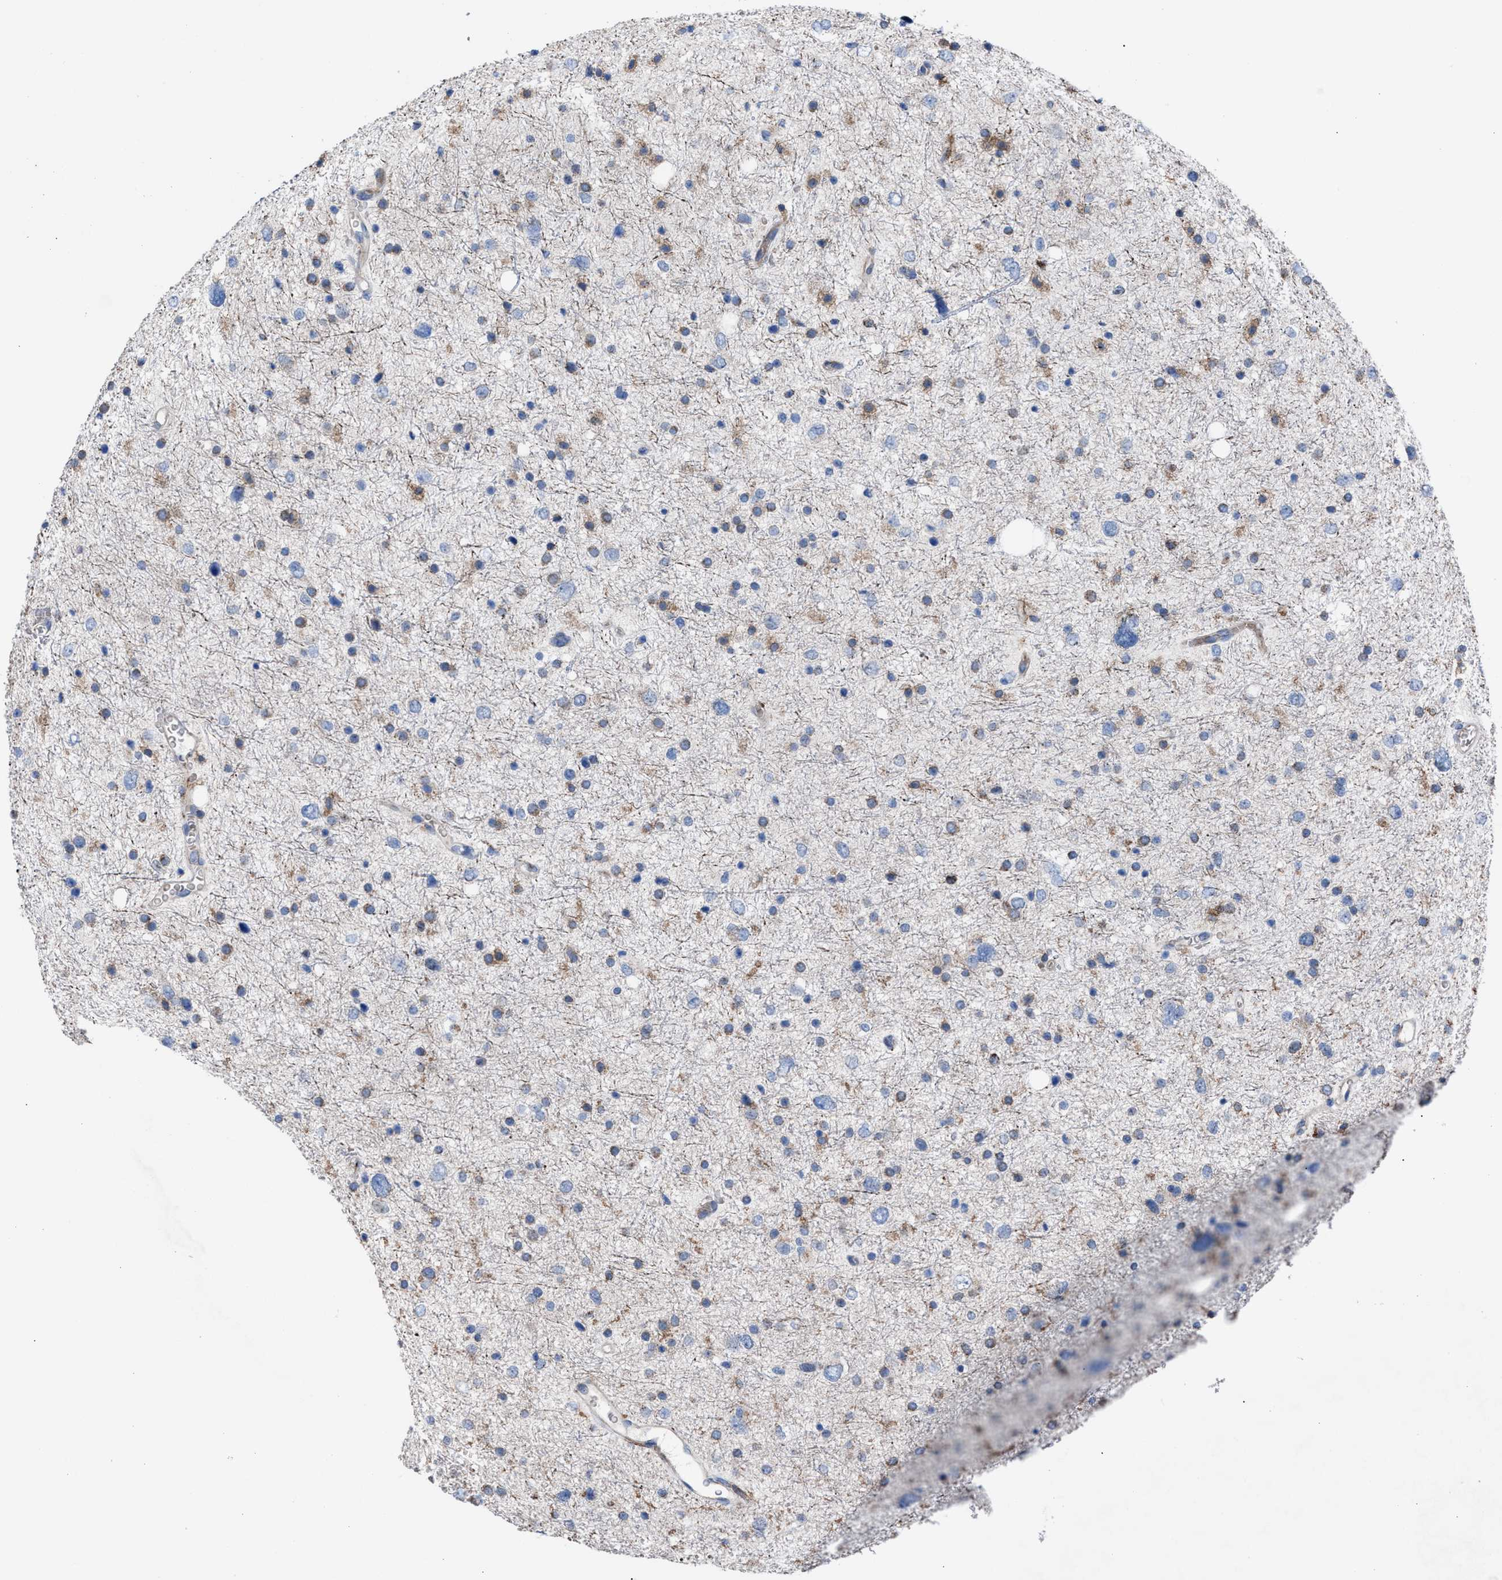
{"staining": {"intensity": "weak", "quantity": "25%-75%", "location": "cytoplasmic/membranous"}, "tissue": "glioma", "cell_type": "Tumor cells", "image_type": "cancer", "snomed": [{"axis": "morphology", "description": "Glioma, malignant, Low grade"}, {"axis": "topography", "description": "Brain"}], "caption": "Immunohistochemical staining of human malignant low-grade glioma shows weak cytoplasmic/membranous protein expression in approximately 25%-75% of tumor cells. Immunohistochemistry (ihc) stains the protein of interest in brown and the nuclei are stained blue.", "gene": "SLC47A1", "patient": {"sex": "female", "age": 37}}